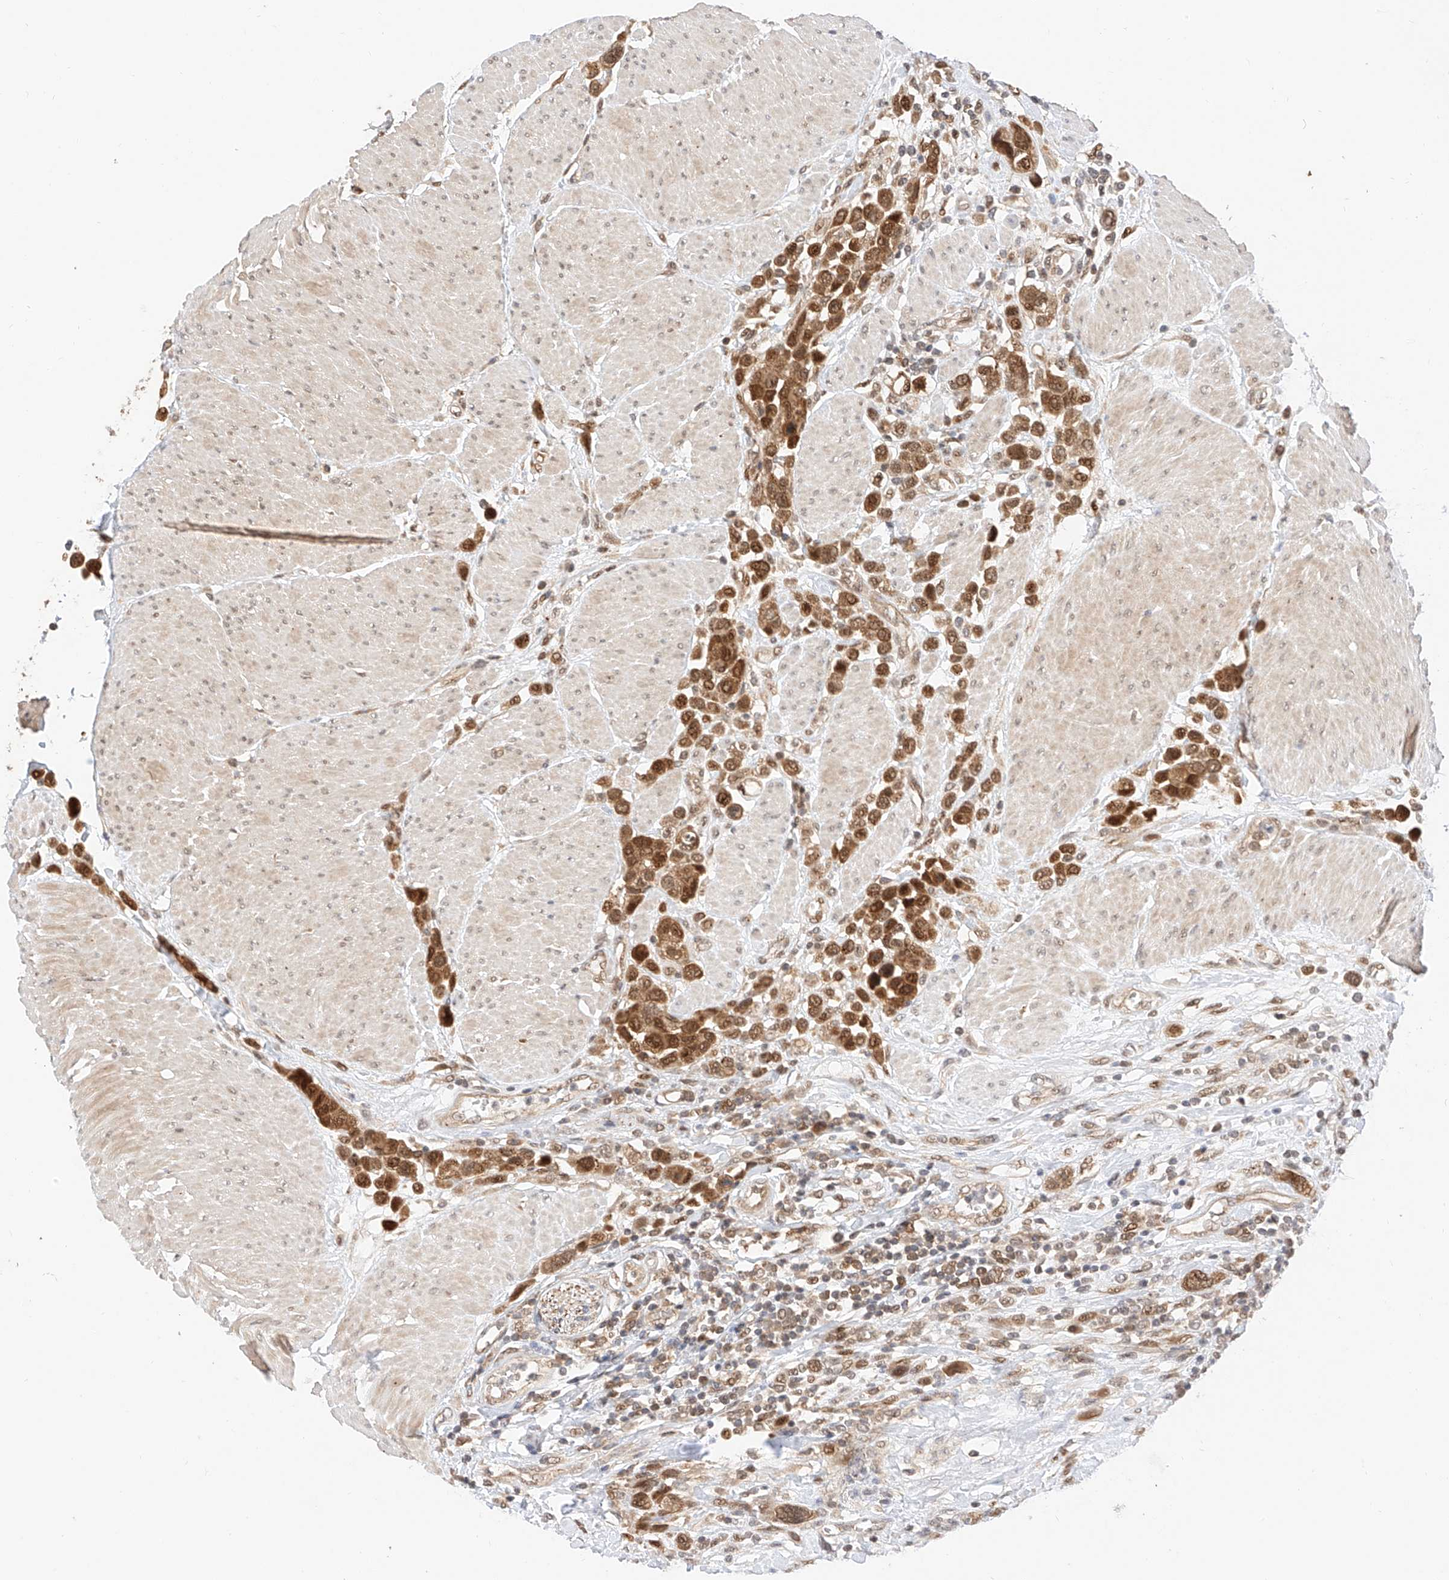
{"staining": {"intensity": "moderate", "quantity": ">75%", "location": "cytoplasmic/membranous,nuclear"}, "tissue": "urothelial cancer", "cell_type": "Tumor cells", "image_type": "cancer", "snomed": [{"axis": "morphology", "description": "Urothelial carcinoma, High grade"}, {"axis": "topography", "description": "Urinary bladder"}], "caption": "Tumor cells demonstrate medium levels of moderate cytoplasmic/membranous and nuclear positivity in approximately >75% of cells in urothelial cancer.", "gene": "EIF4H", "patient": {"sex": "male", "age": 50}}